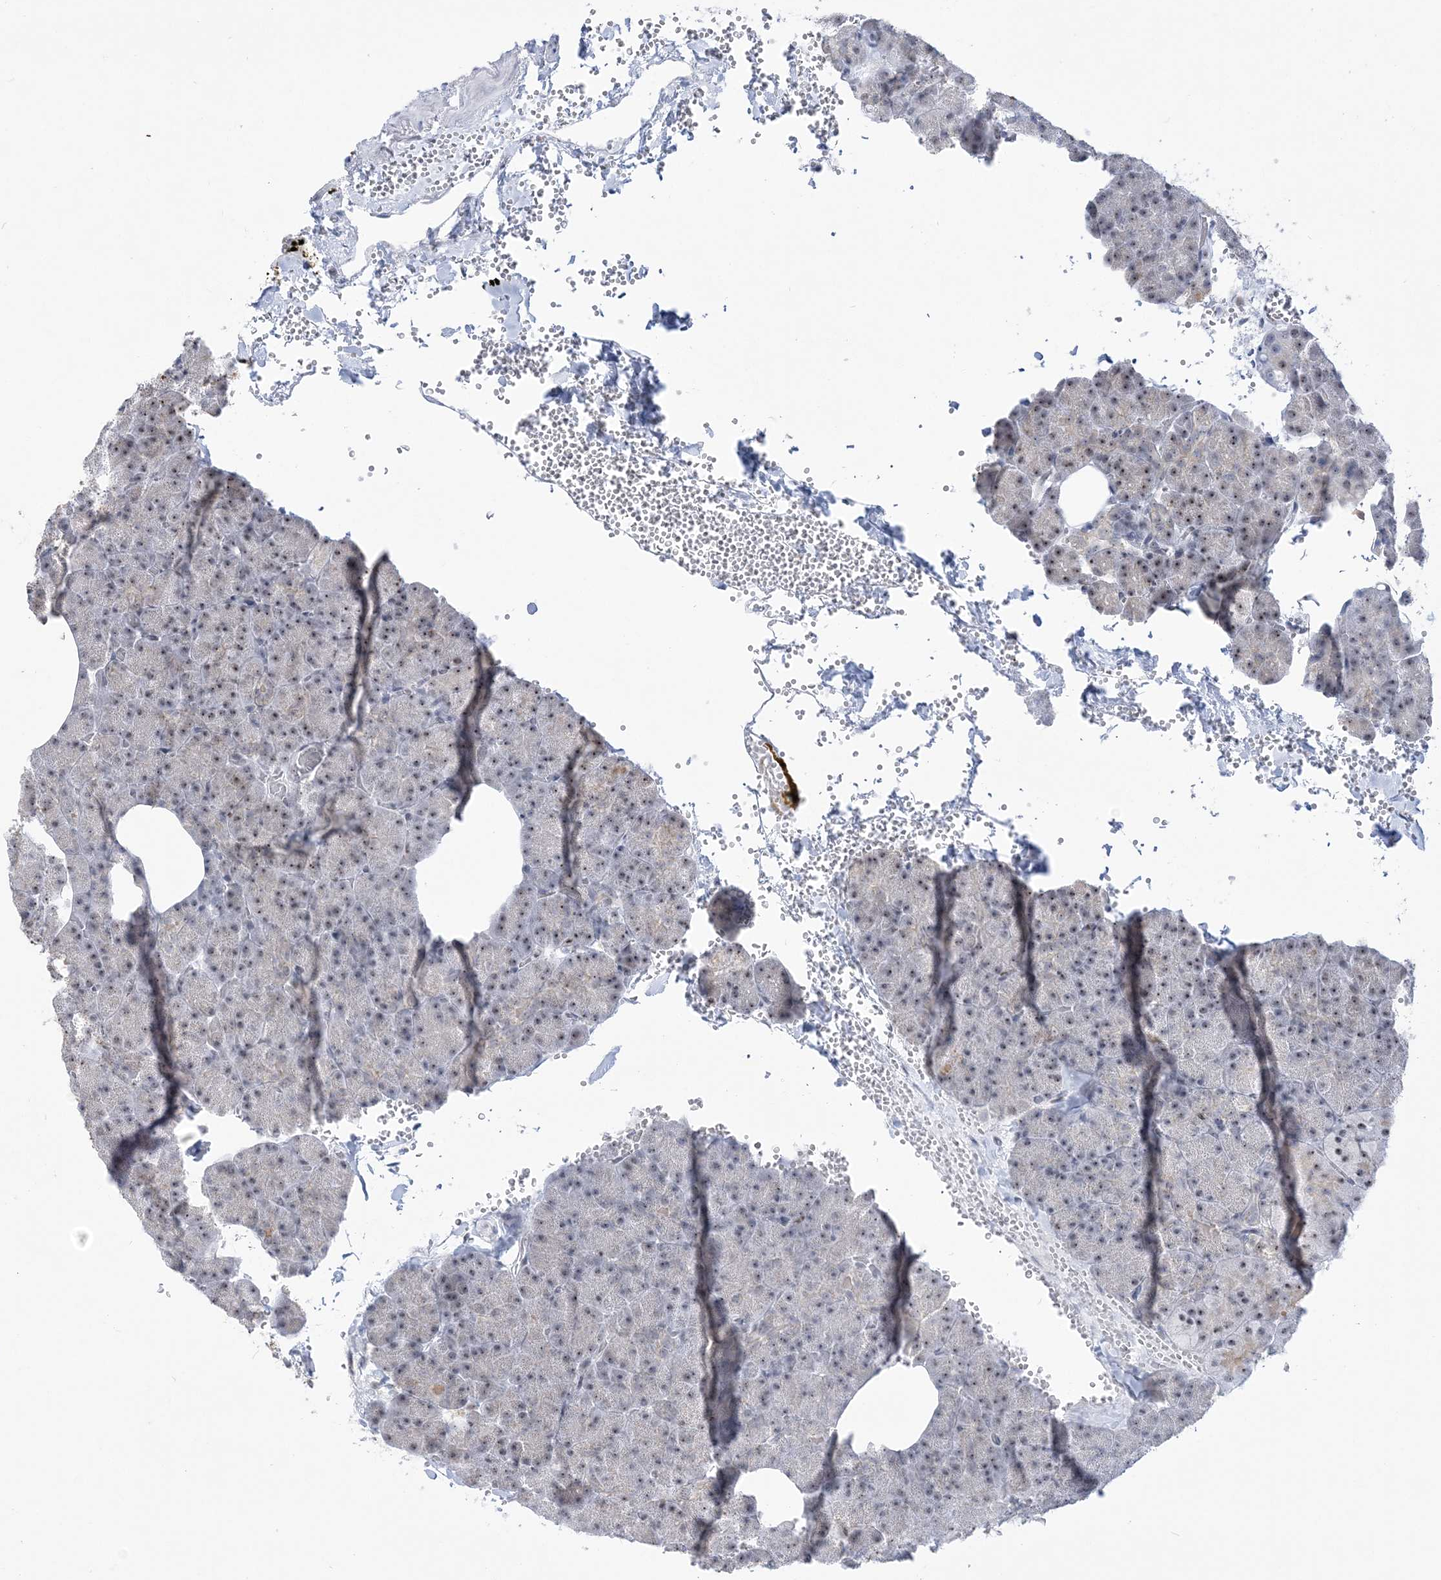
{"staining": {"intensity": "moderate", "quantity": ">75%", "location": "nuclear"}, "tissue": "pancreas", "cell_type": "Exocrine glandular cells", "image_type": "normal", "snomed": [{"axis": "morphology", "description": "Normal tissue, NOS"}, {"axis": "morphology", "description": "Carcinoid, malignant, NOS"}, {"axis": "topography", "description": "Pancreas"}], "caption": "Exocrine glandular cells display moderate nuclear positivity in approximately >75% of cells in unremarkable pancreas.", "gene": "DDX21", "patient": {"sex": "female", "age": 35}}